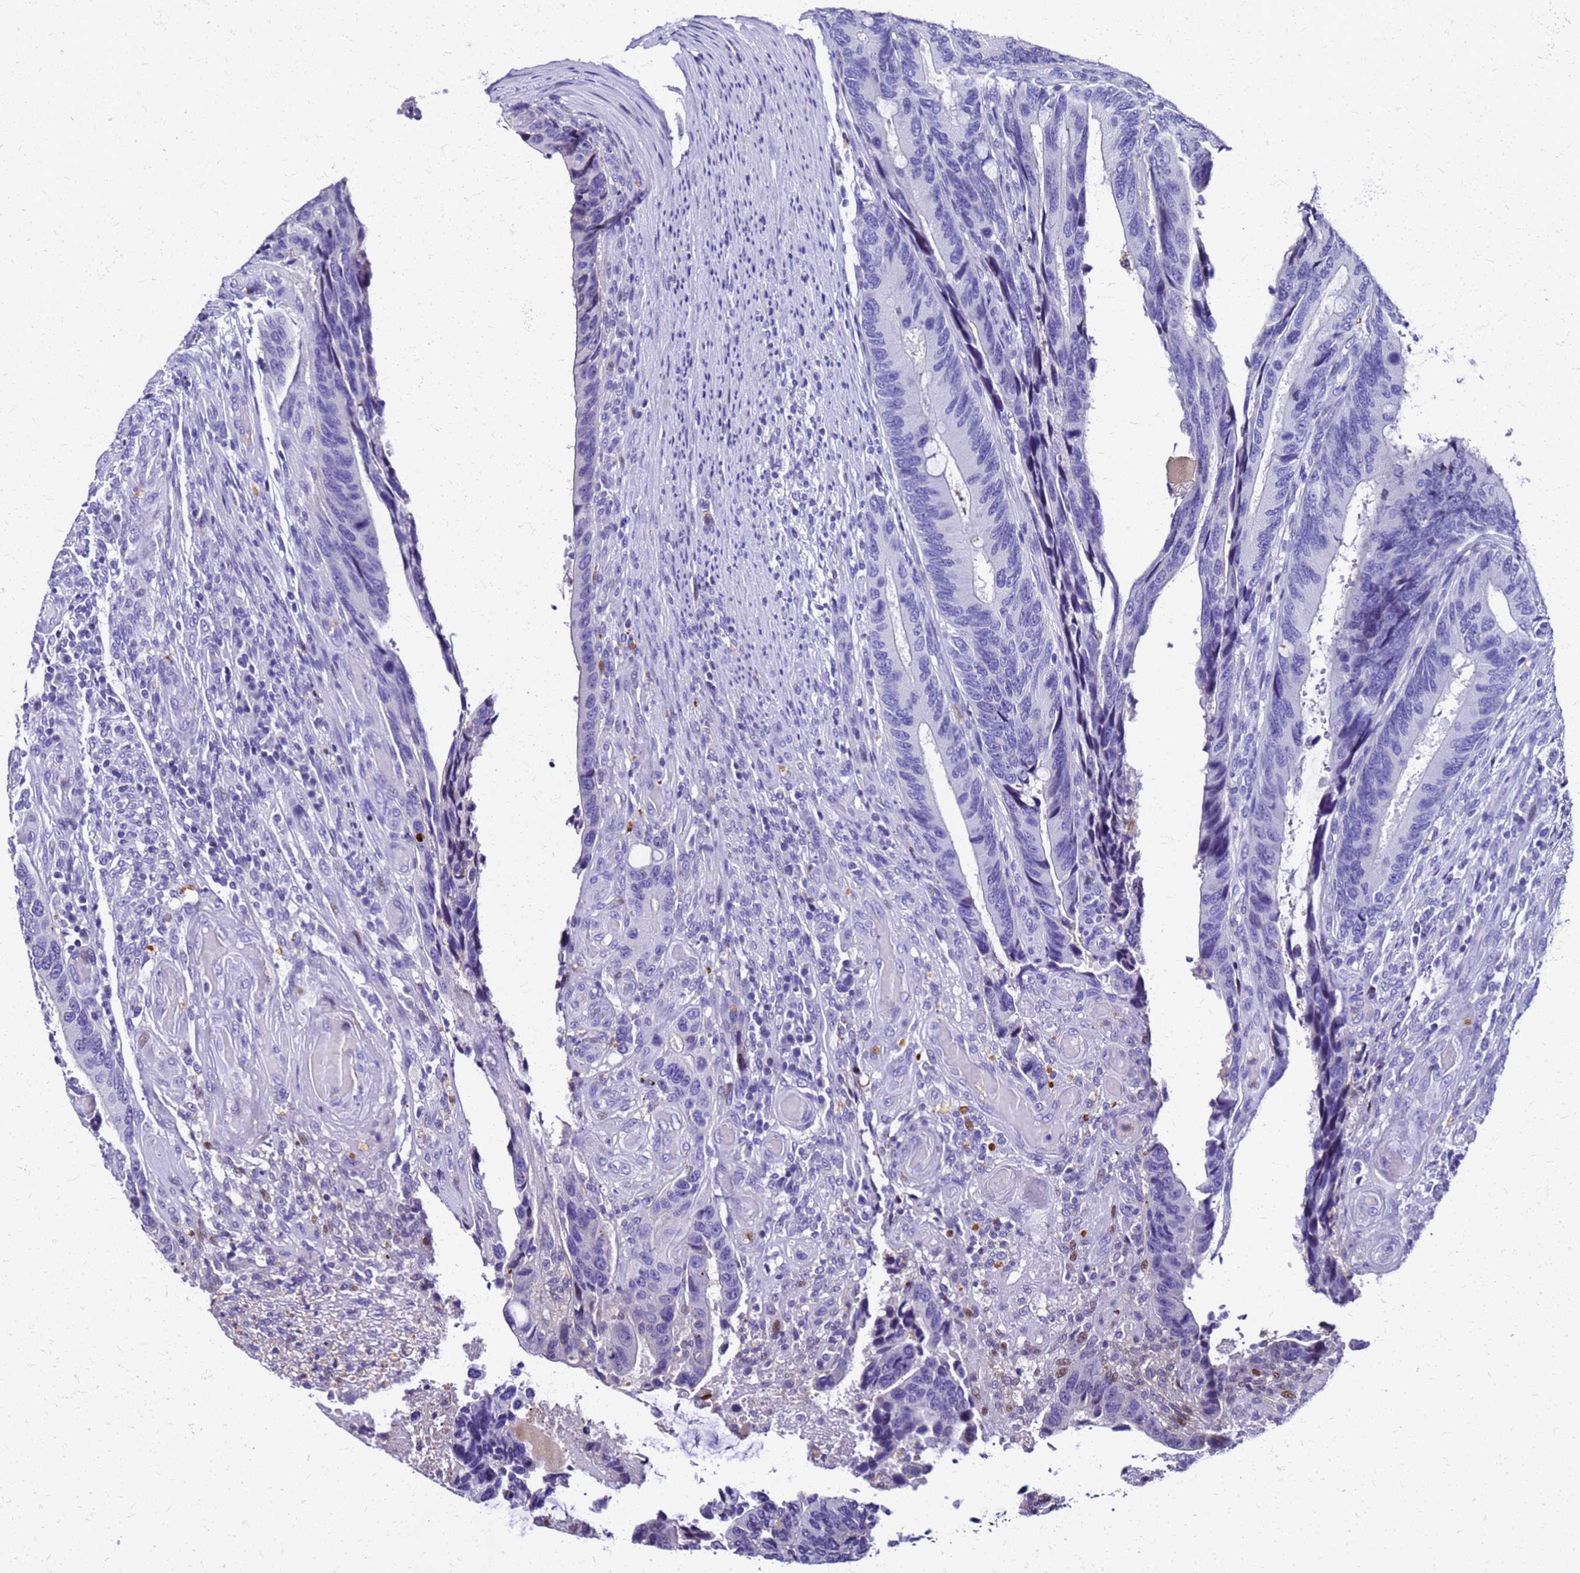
{"staining": {"intensity": "negative", "quantity": "none", "location": "none"}, "tissue": "colorectal cancer", "cell_type": "Tumor cells", "image_type": "cancer", "snomed": [{"axis": "morphology", "description": "Adenocarcinoma, NOS"}, {"axis": "topography", "description": "Colon"}], "caption": "This is a photomicrograph of IHC staining of colorectal cancer (adenocarcinoma), which shows no expression in tumor cells. (Stains: DAB (3,3'-diaminobenzidine) IHC with hematoxylin counter stain, Microscopy: brightfield microscopy at high magnification).", "gene": "SMIM21", "patient": {"sex": "male", "age": 87}}